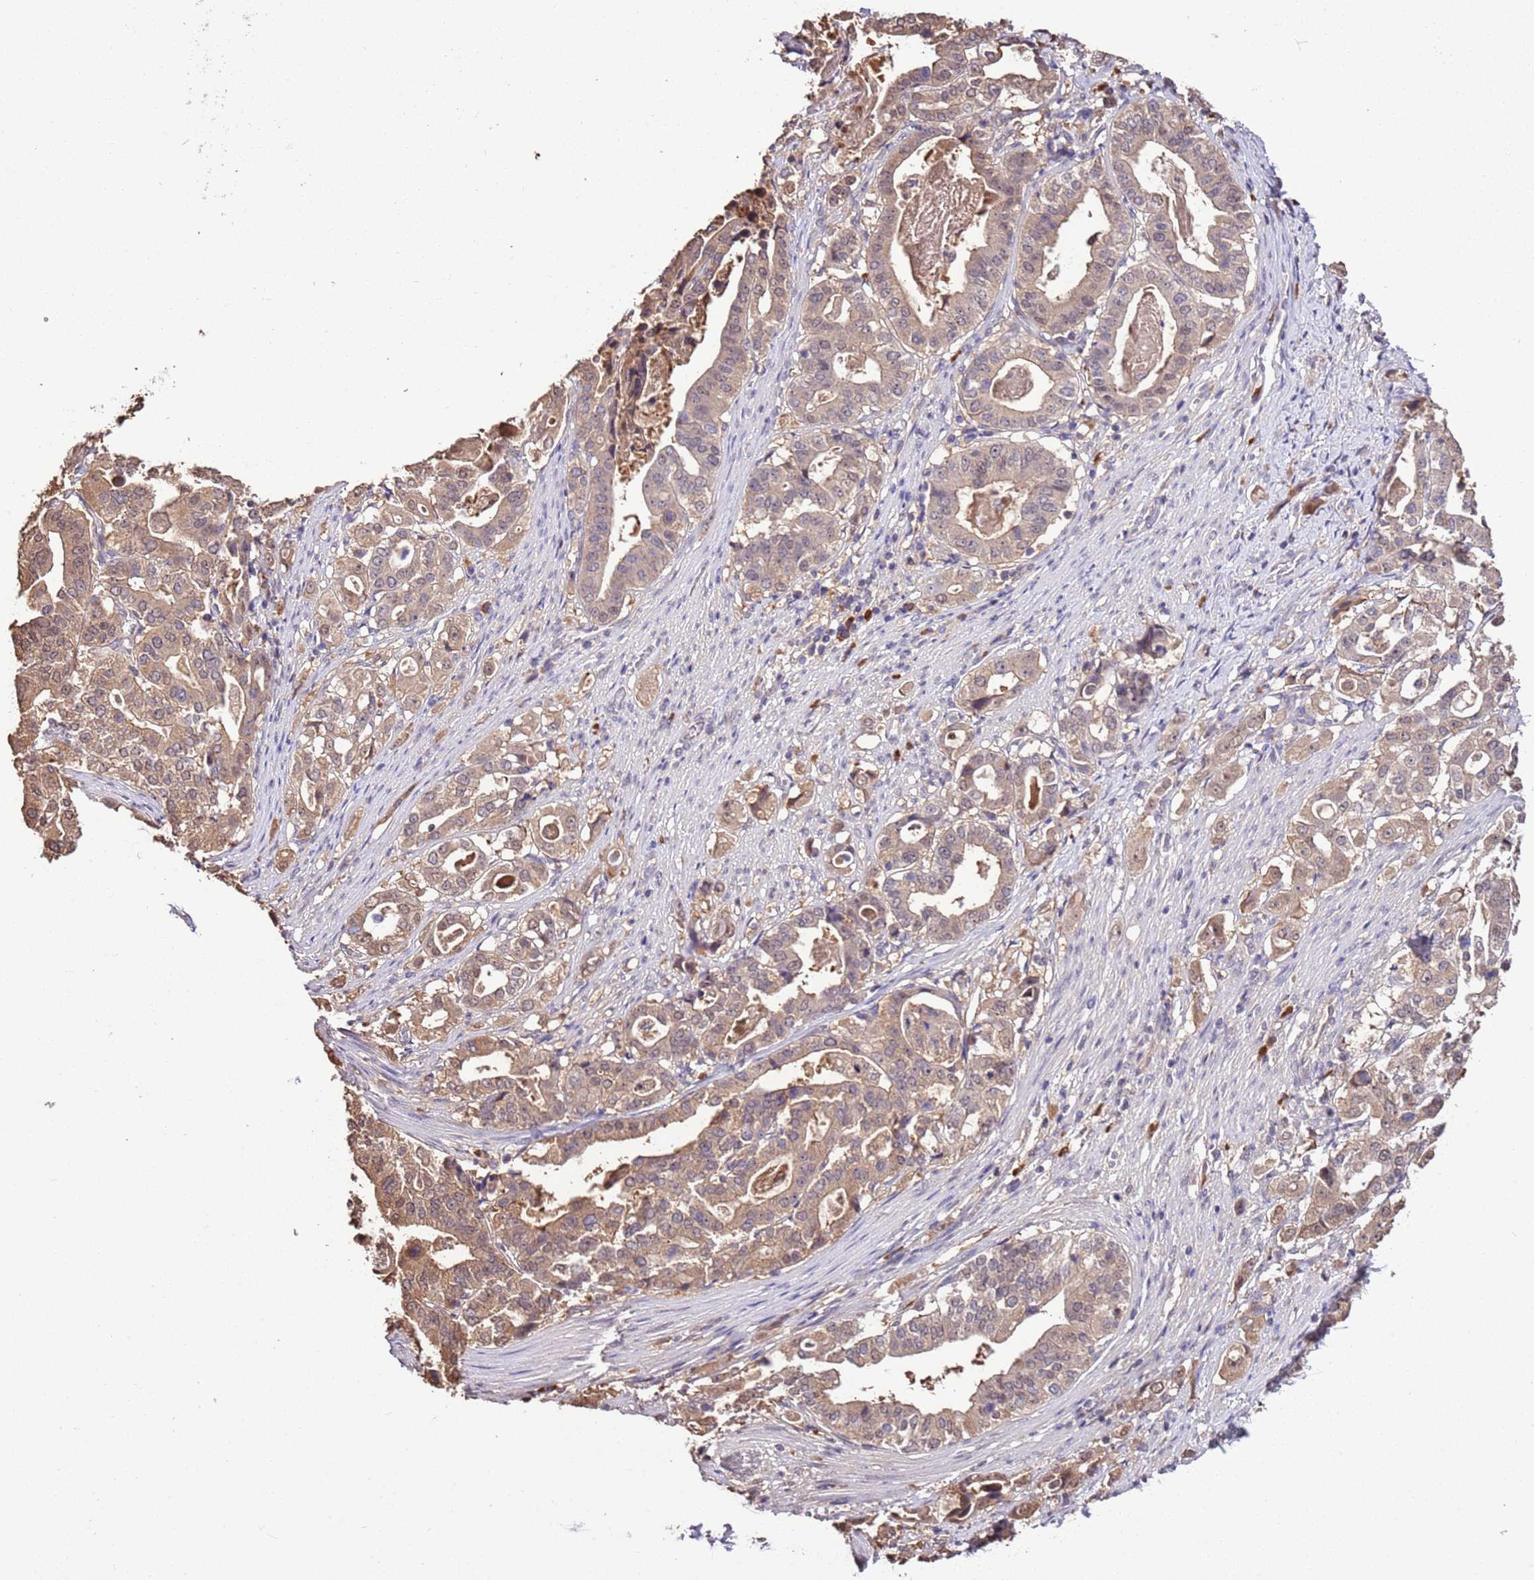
{"staining": {"intensity": "weak", "quantity": "25%-75%", "location": "cytoplasmic/membranous"}, "tissue": "stomach cancer", "cell_type": "Tumor cells", "image_type": "cancer", "snomed": [{"axis": "morphology", "description": "Adenocarcinoma, NOS"}, {"axis": "topography", "description": "Stomach"}], "caption": "Protein expression analysis of human stomach cancer reveals weak cytoplasmic/membranous staining in approximately 25%-75% of tumor cells. The staining is performed using DAB (3,3'-diaminobenzidine) brown chromogen to label protein expression. The nuclei are counter-stained blue using hematoxylin.", "gene": "BBS5", "patient": {"sex": "male", "age": 48}}